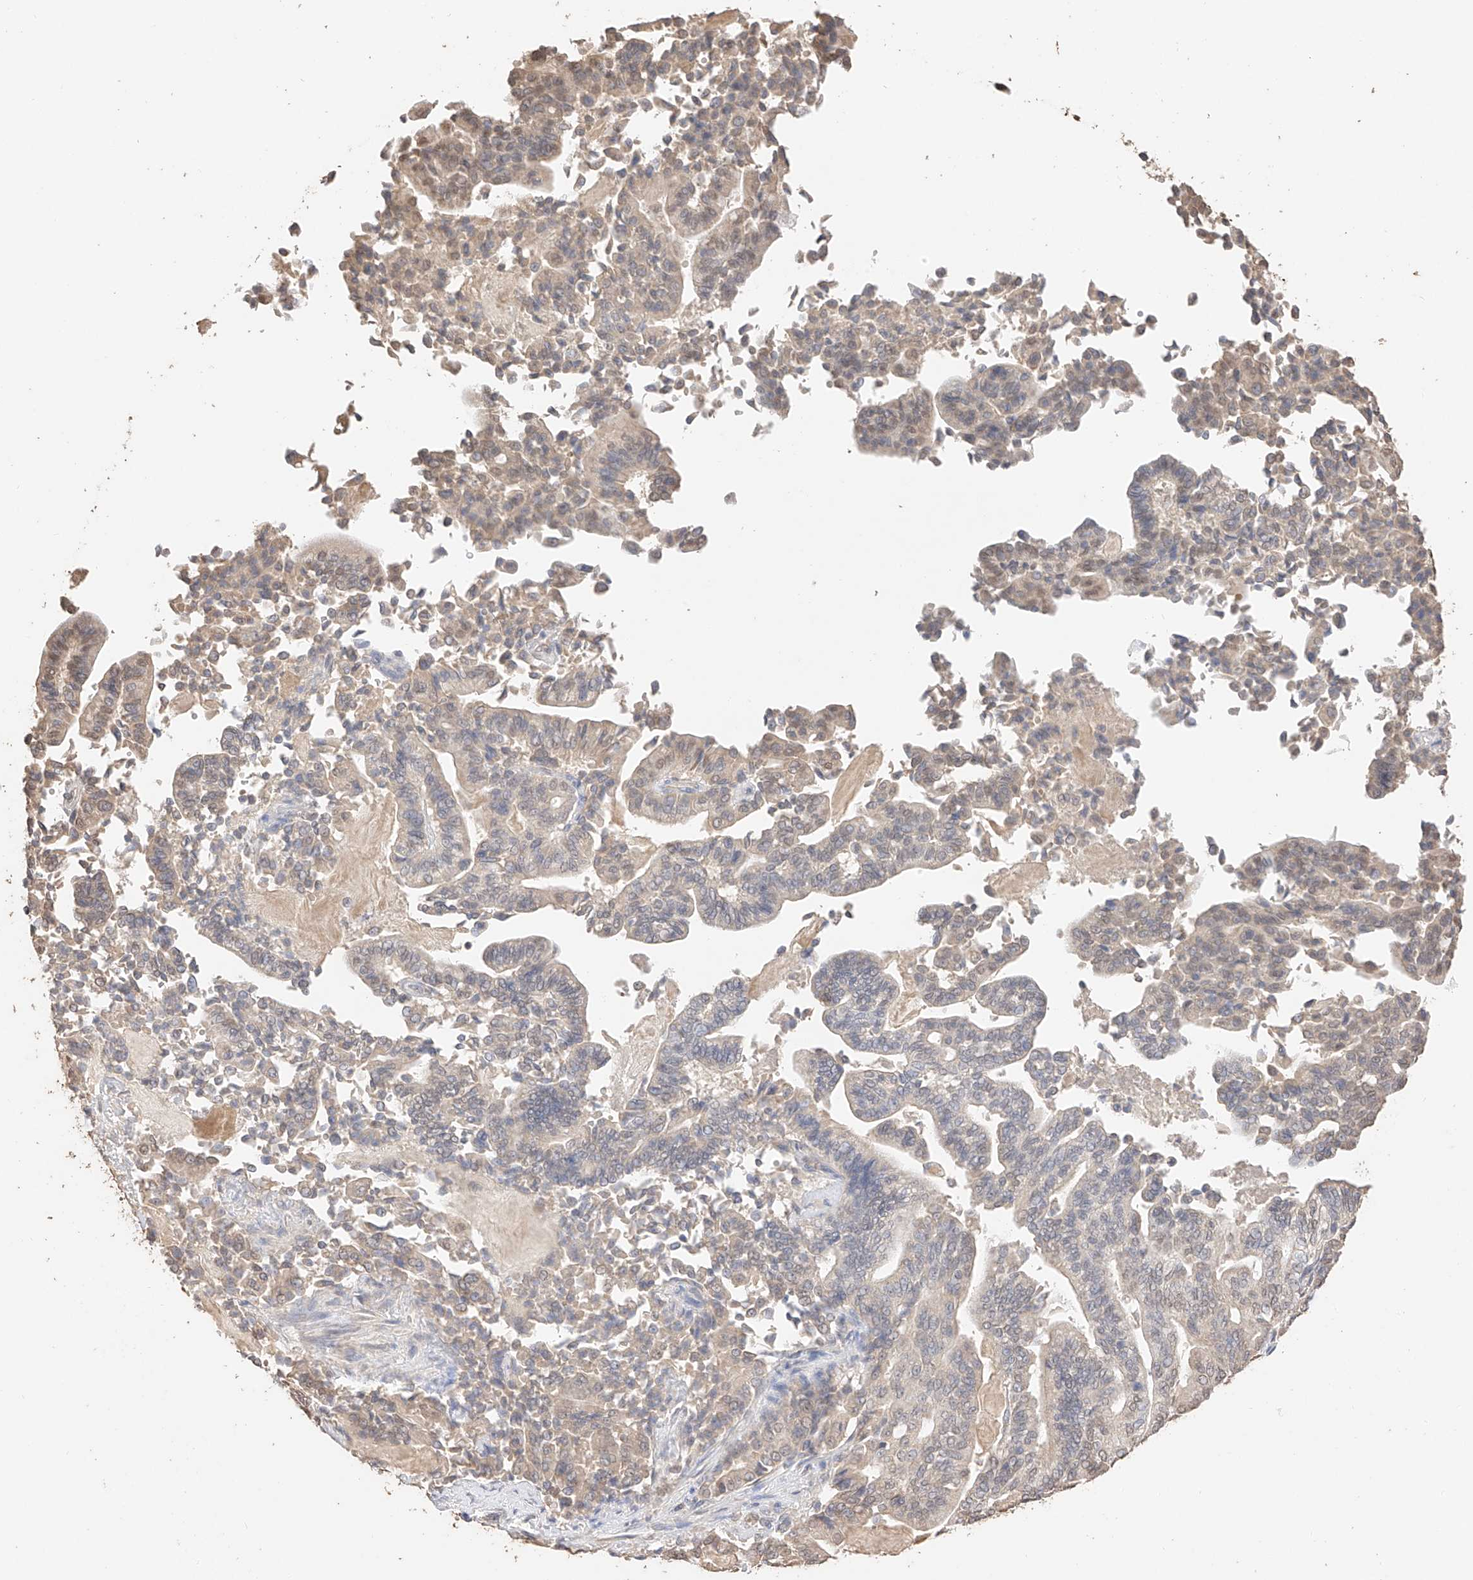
{"staining": {"intensity": "weak", "quantity": "25%-75%", "location": "cytoplasmic/membranous,nuclear"}, "tissue": "pancreatic cancer", "cell_type": "Tumor cells", "image_type": "cancer", "snomed": [{"axis": "morphology", "description": "Normal tissue, NOS"}, {"axis": "morphology", "description": "Adenocarcinoma, NOS"}, {"axis": "topography", "description": "Pancreas"}], "caption": "Immunohistochemistry (IHC) histopathology image of neoplastic tissue: human pancreatic cancer stained using IHC demonstrates low levels of weak protein expression localized specifically in the cytoplasmic/membranous and nuclear of tumor cells, appearing as a cytoplasmic/membranous and nuclear brown color.", "gene": "IL22RA2", "patient": {"sex": "male", "age": 63}}